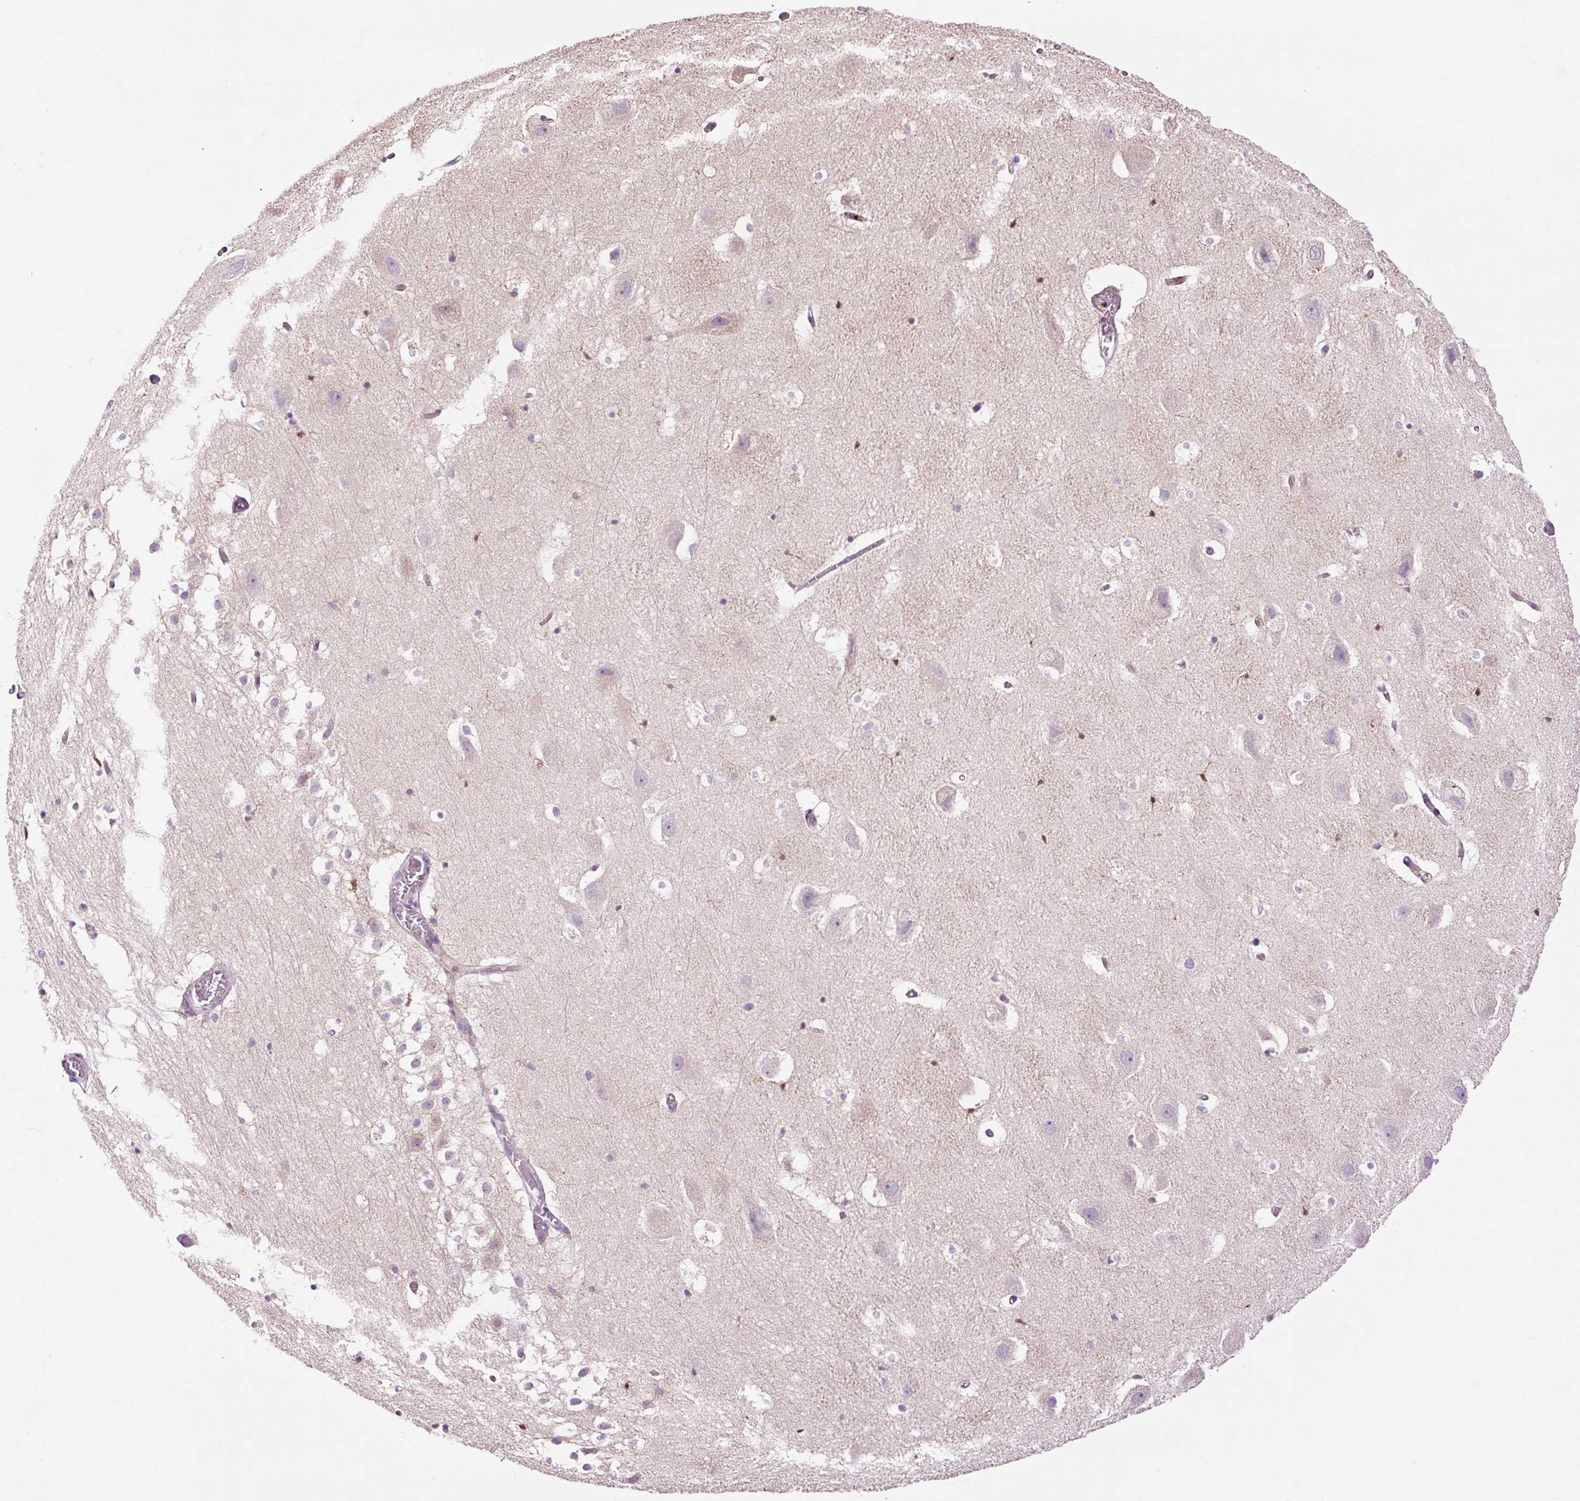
{"staining": {"intensity": "negative", "quantity": "none", "location": "none"}, "tissue": "hippocampus", "cell_type": "Glial cells", "image_type": "normal", "snomed": [{"axis": "morphology", "description": "Normal tissue, NOS"}, {"axis": "topography", "description": "Hippocampus"}], "caption": "There is no significant staining in glial cells of hippocampus. (DAB (3,3'-diaminobenzidine) IHC visualized using brightfield microscopy, high magnification).", "gene": "CD83", "patient": {"sex": "female", "age": 52}}